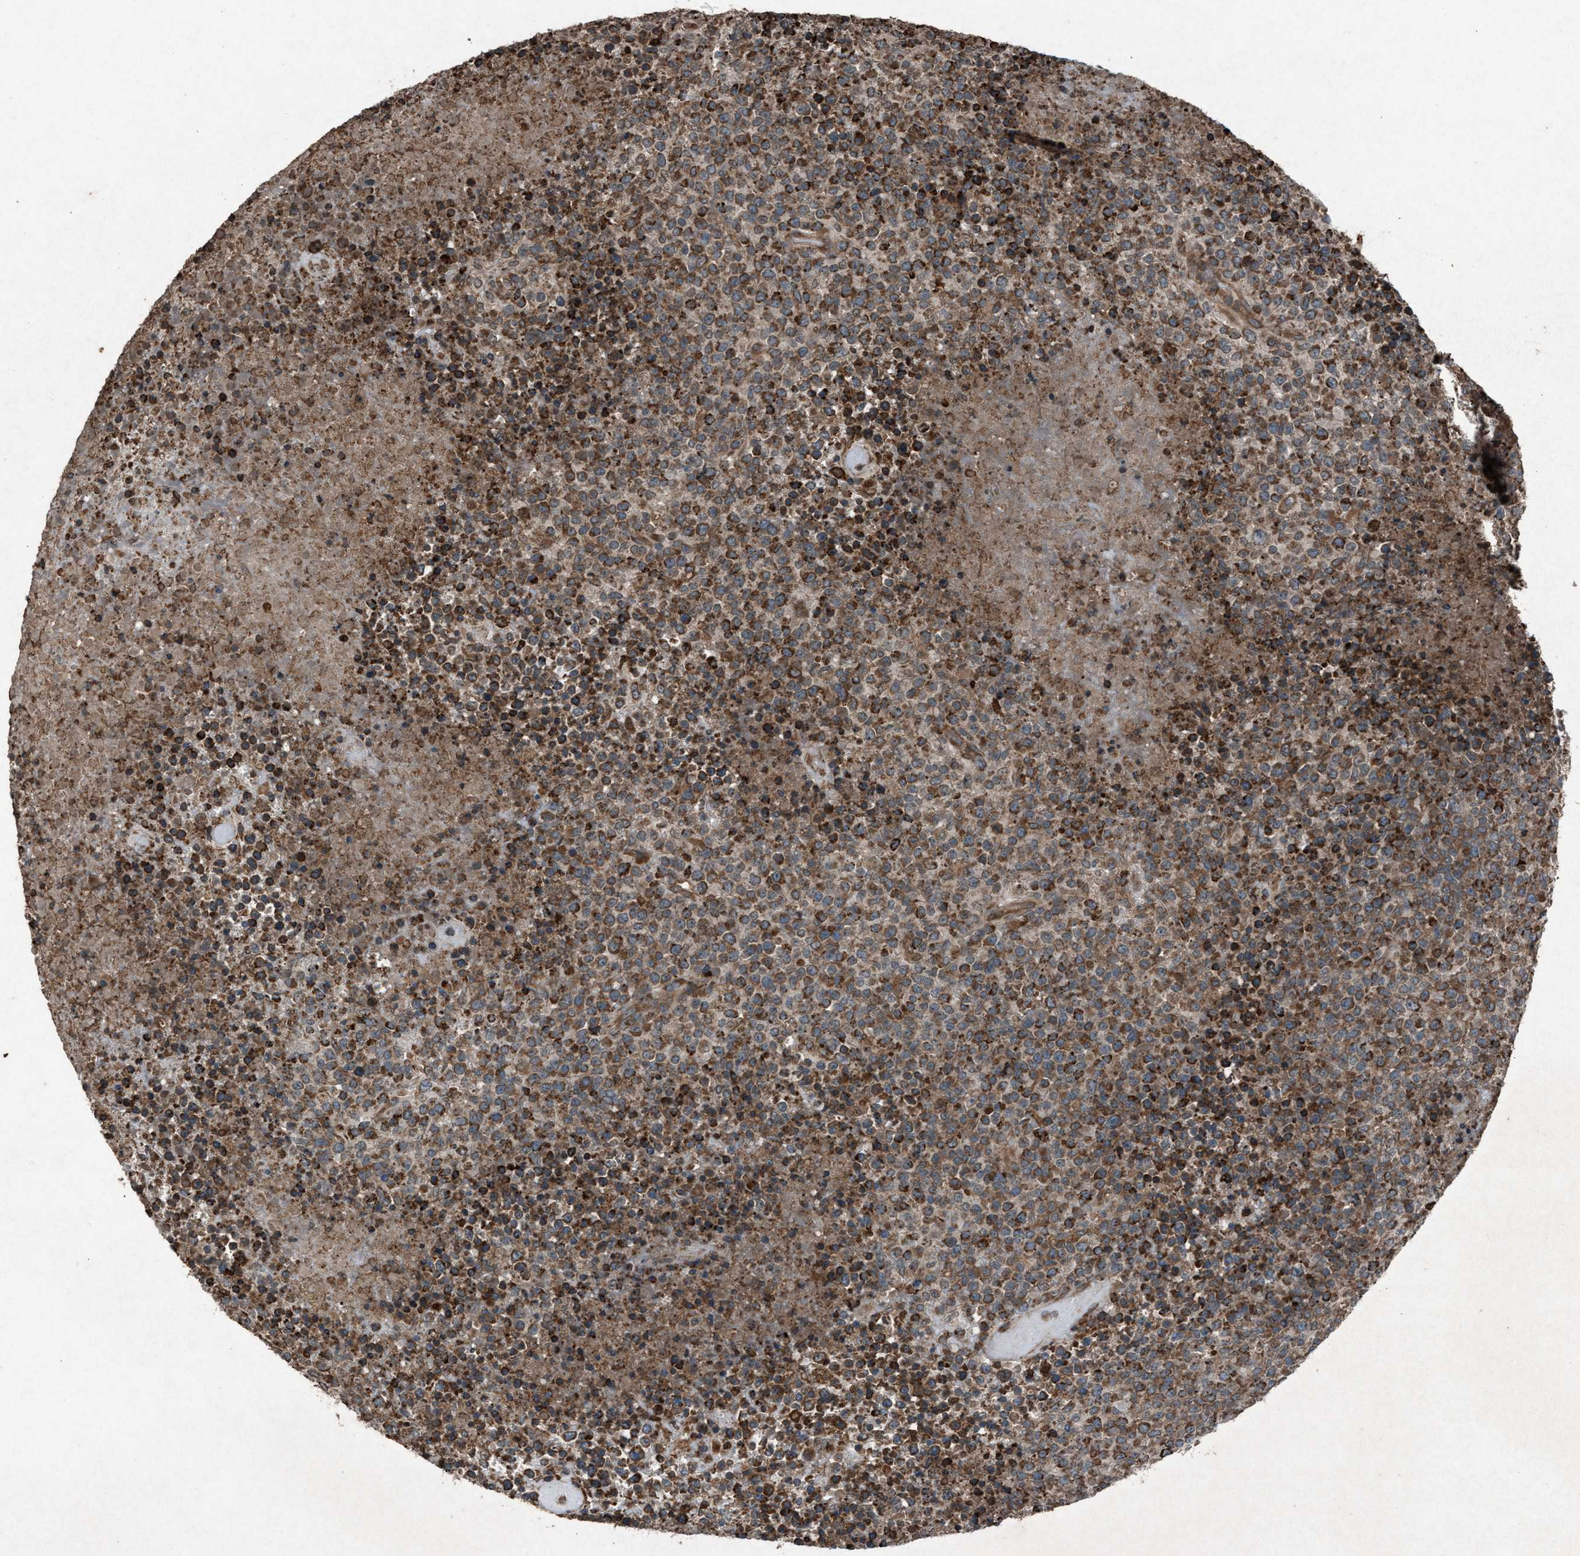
{"staining": {"intensity": "moderate", "quantity": ">75%", "location": "cytoplasmic/membranous"}, "tissue": "lymphoma", "cell_type": "Tumor cells", "image_type": "cancer", "snomed": [{"axis": "morphology", "description": "Malignant lymphoma, non-Hodgkin's type, High grade"}, {"axis": "topography", "description": "Lymph node"}], "caption": "A high-resolution photomicrograph shows immunohistochemistry (IHC) staining of lymphoma, which exhibits moderate cytoplasmic/membranous positivity in about >75% of tumor cells. (DAB (3,3'-diaminobenzidine) = brown stain, brightfield microscopy at high magnification).", "gene": "CALR", "patient": {"sex": "male", "age": 13}}